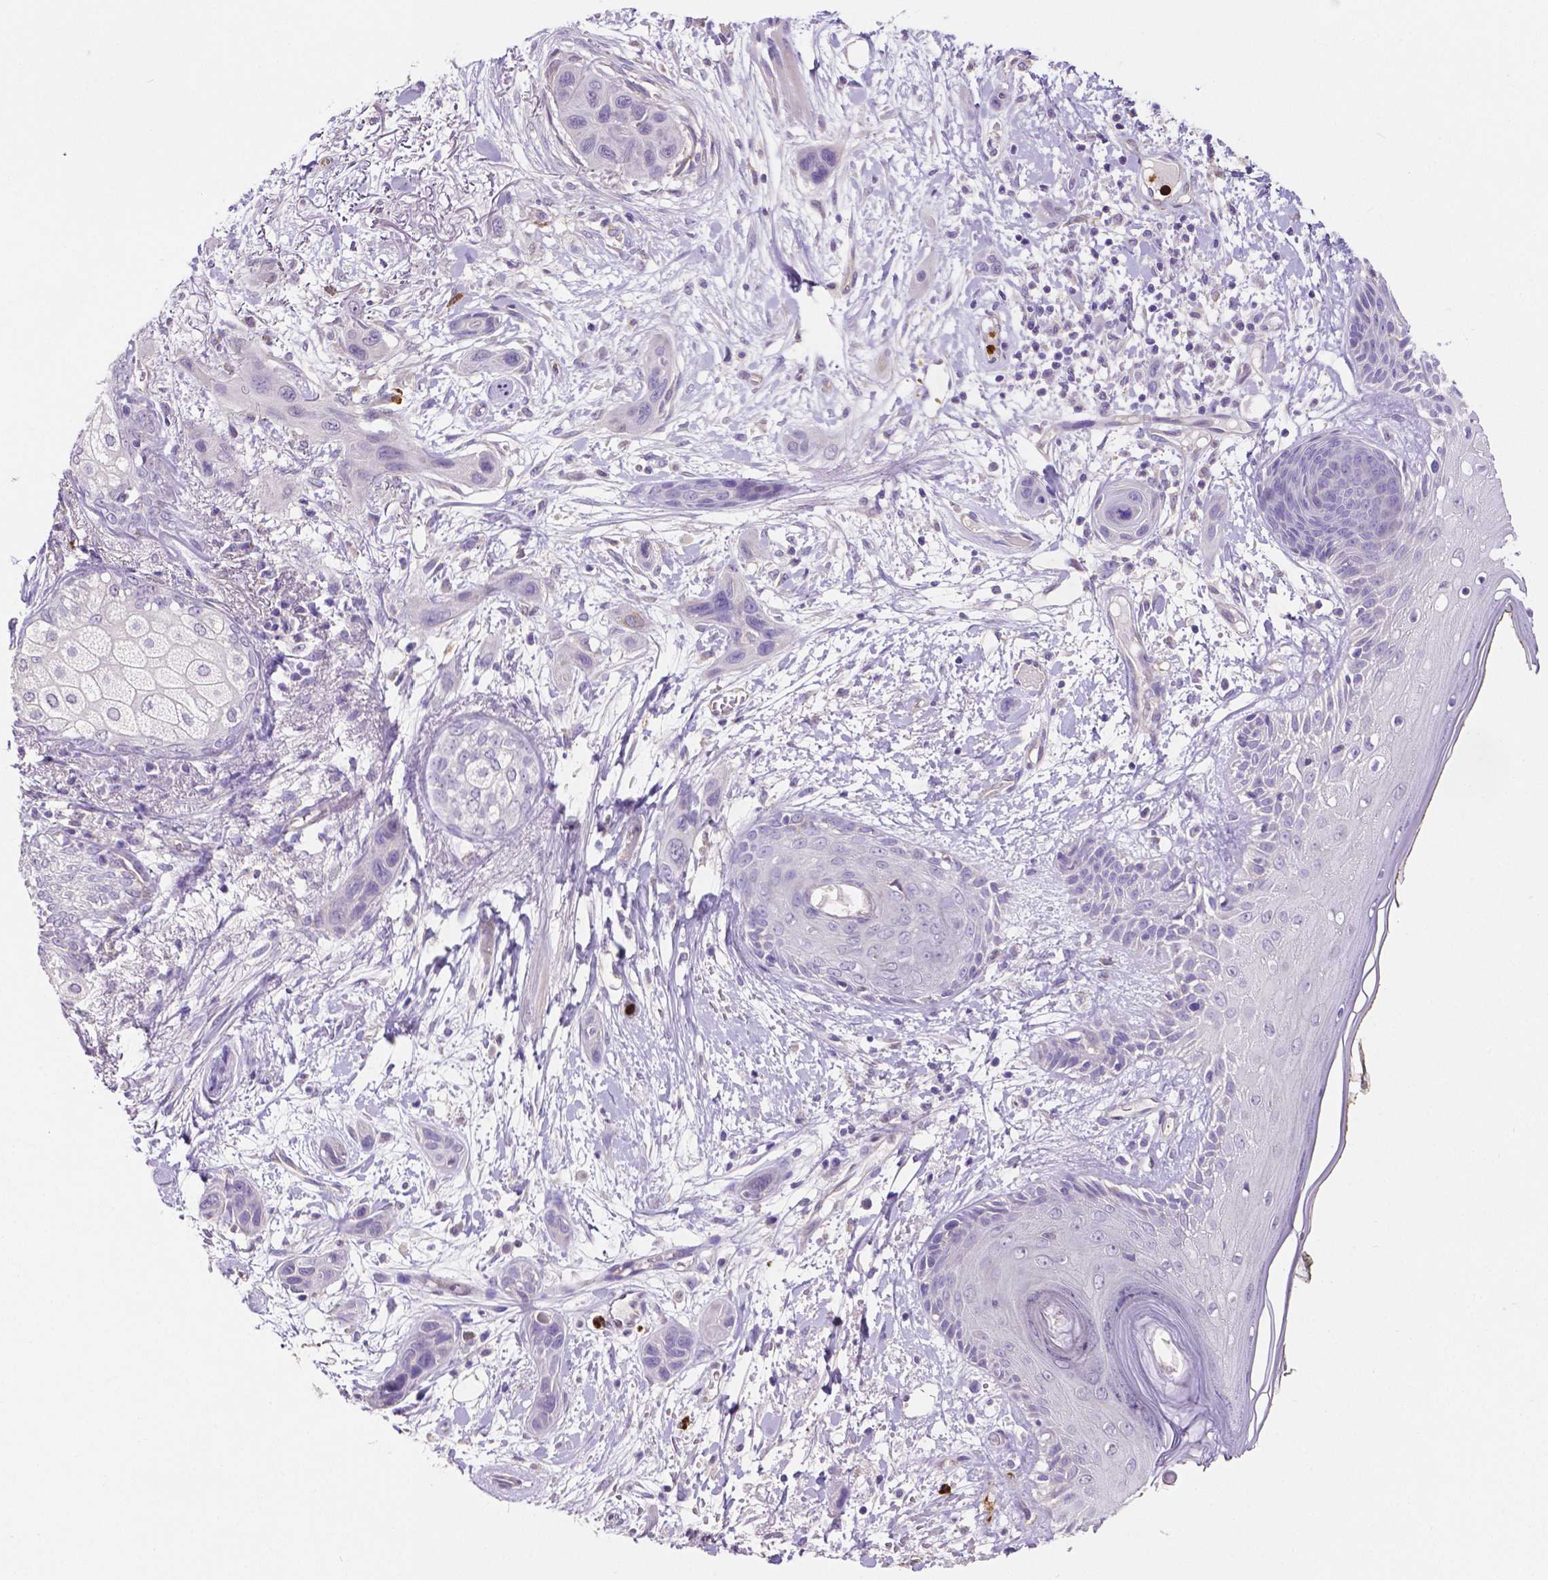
{"staining": {"intensity": "negative", "quantity": "none", "location": "none"}, "tissue": "skin cancer", "cell_type": "Tumor cells", "image_type": "cancer", "snomed": [{"axis": "morphology", "description": "Squamous cell carcinoma, NOS"}, {"axis": "topography", "description": "Skin"}], "caption": "Immunohistochemistry image of skin cancer stained for a protein (brown), which reveals no expression in tumor cells.", "gene": "MMP9", "patient": {"sex": "male", "age": 79}}